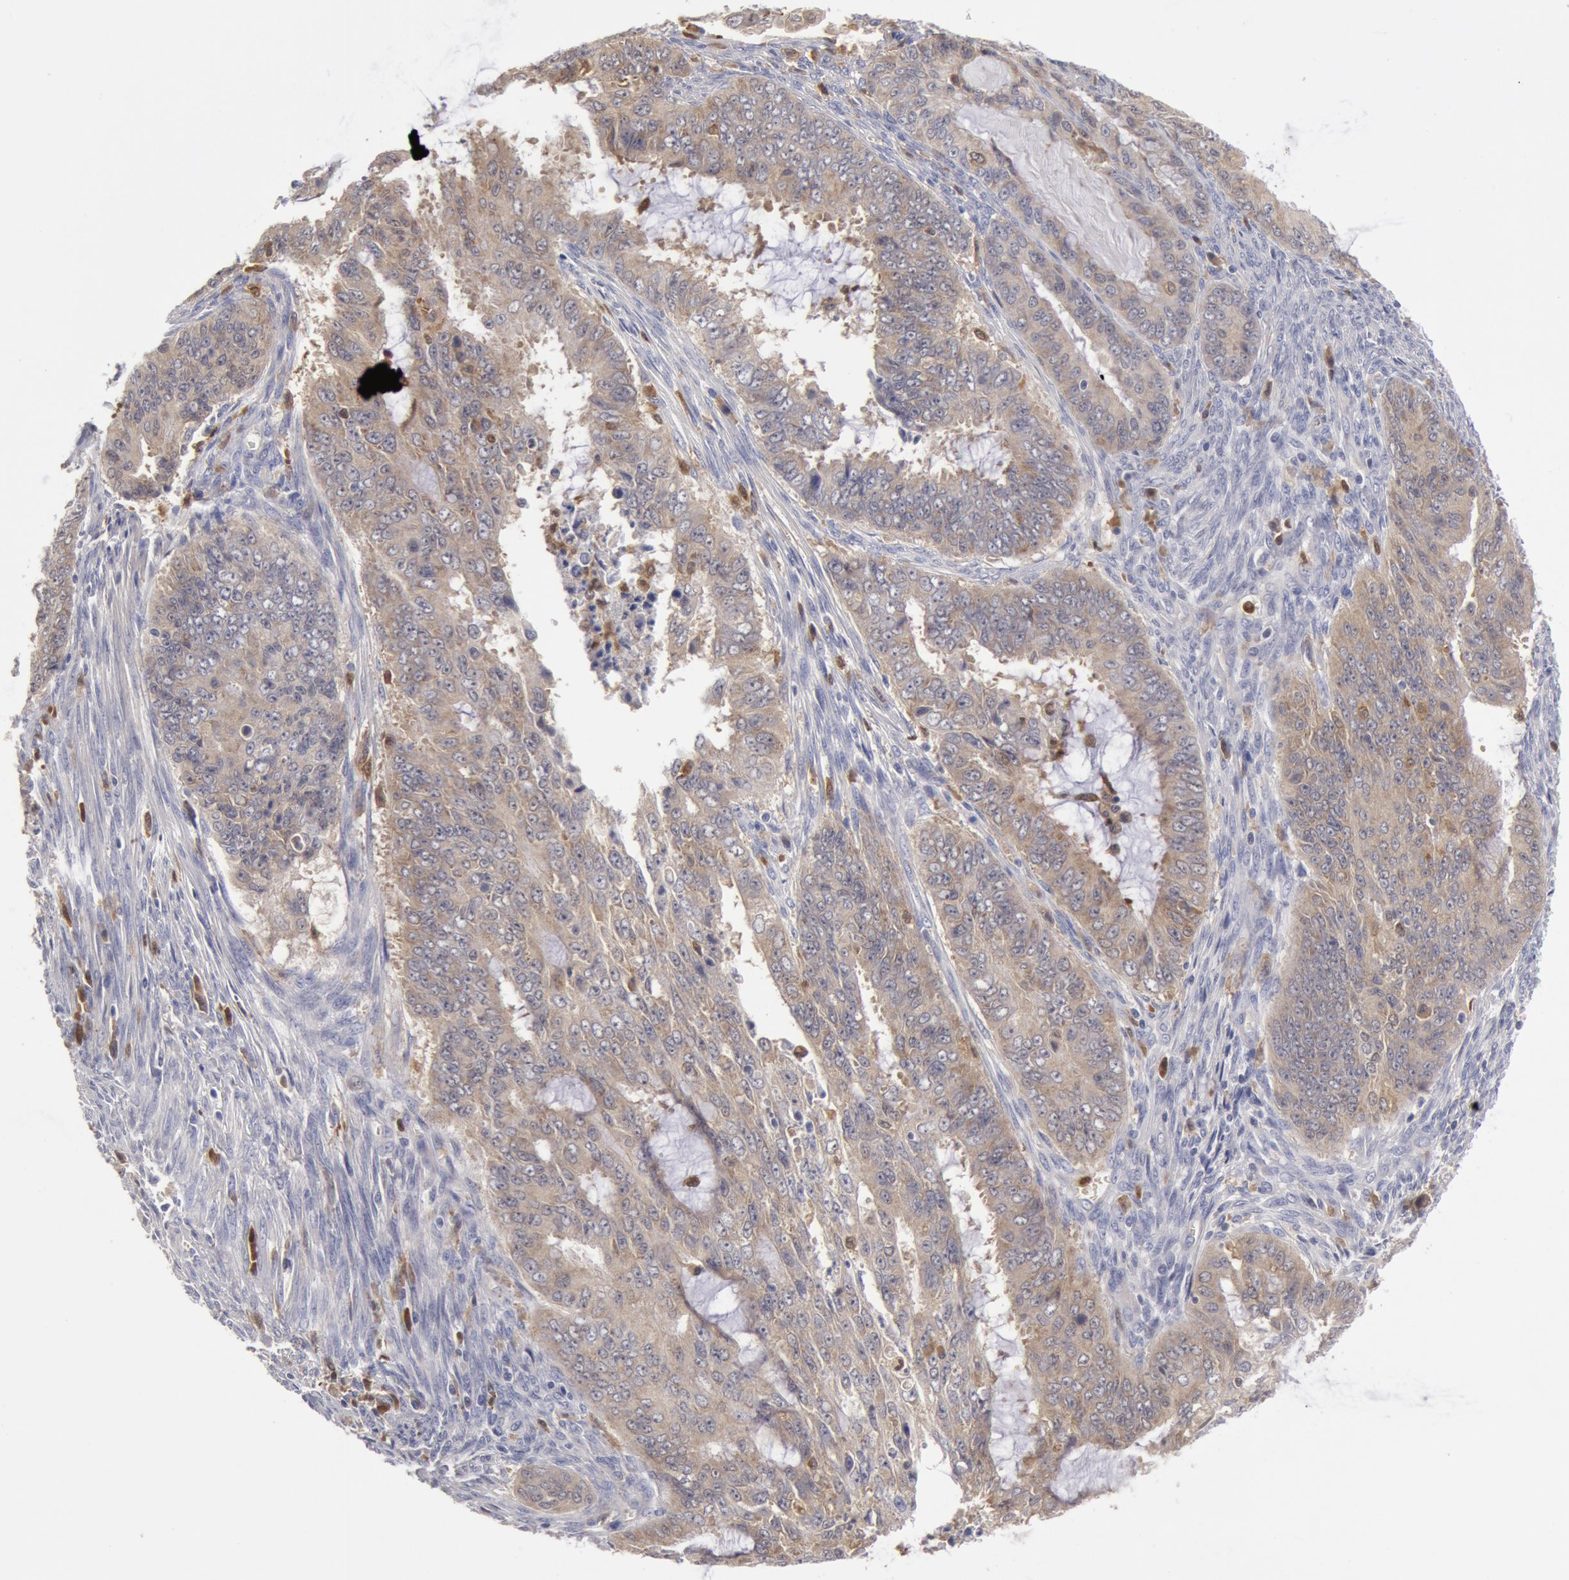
{"staining": {"intensity": "weak", "quantity": ">75%", "location": "cytoplasmic/membranous"}, "tissue": "endometrial cancer", "cell_type": "Tumor cells", "image_type": "cancer", "snomed": [{"axis": "morphology", "description": "Adenocarcinoma, NOS"}, {"axis": "topography", "description": "Endometrium"}], "caption": "Human endometrial cancer (adenocarcinoma) stained with a brown dye exhibits weak cytoplasmic/membranous positive expression in approximately >75% of tumor cells.", "gene": "SYK", "patient": {"sex": "female", "age": 75}}